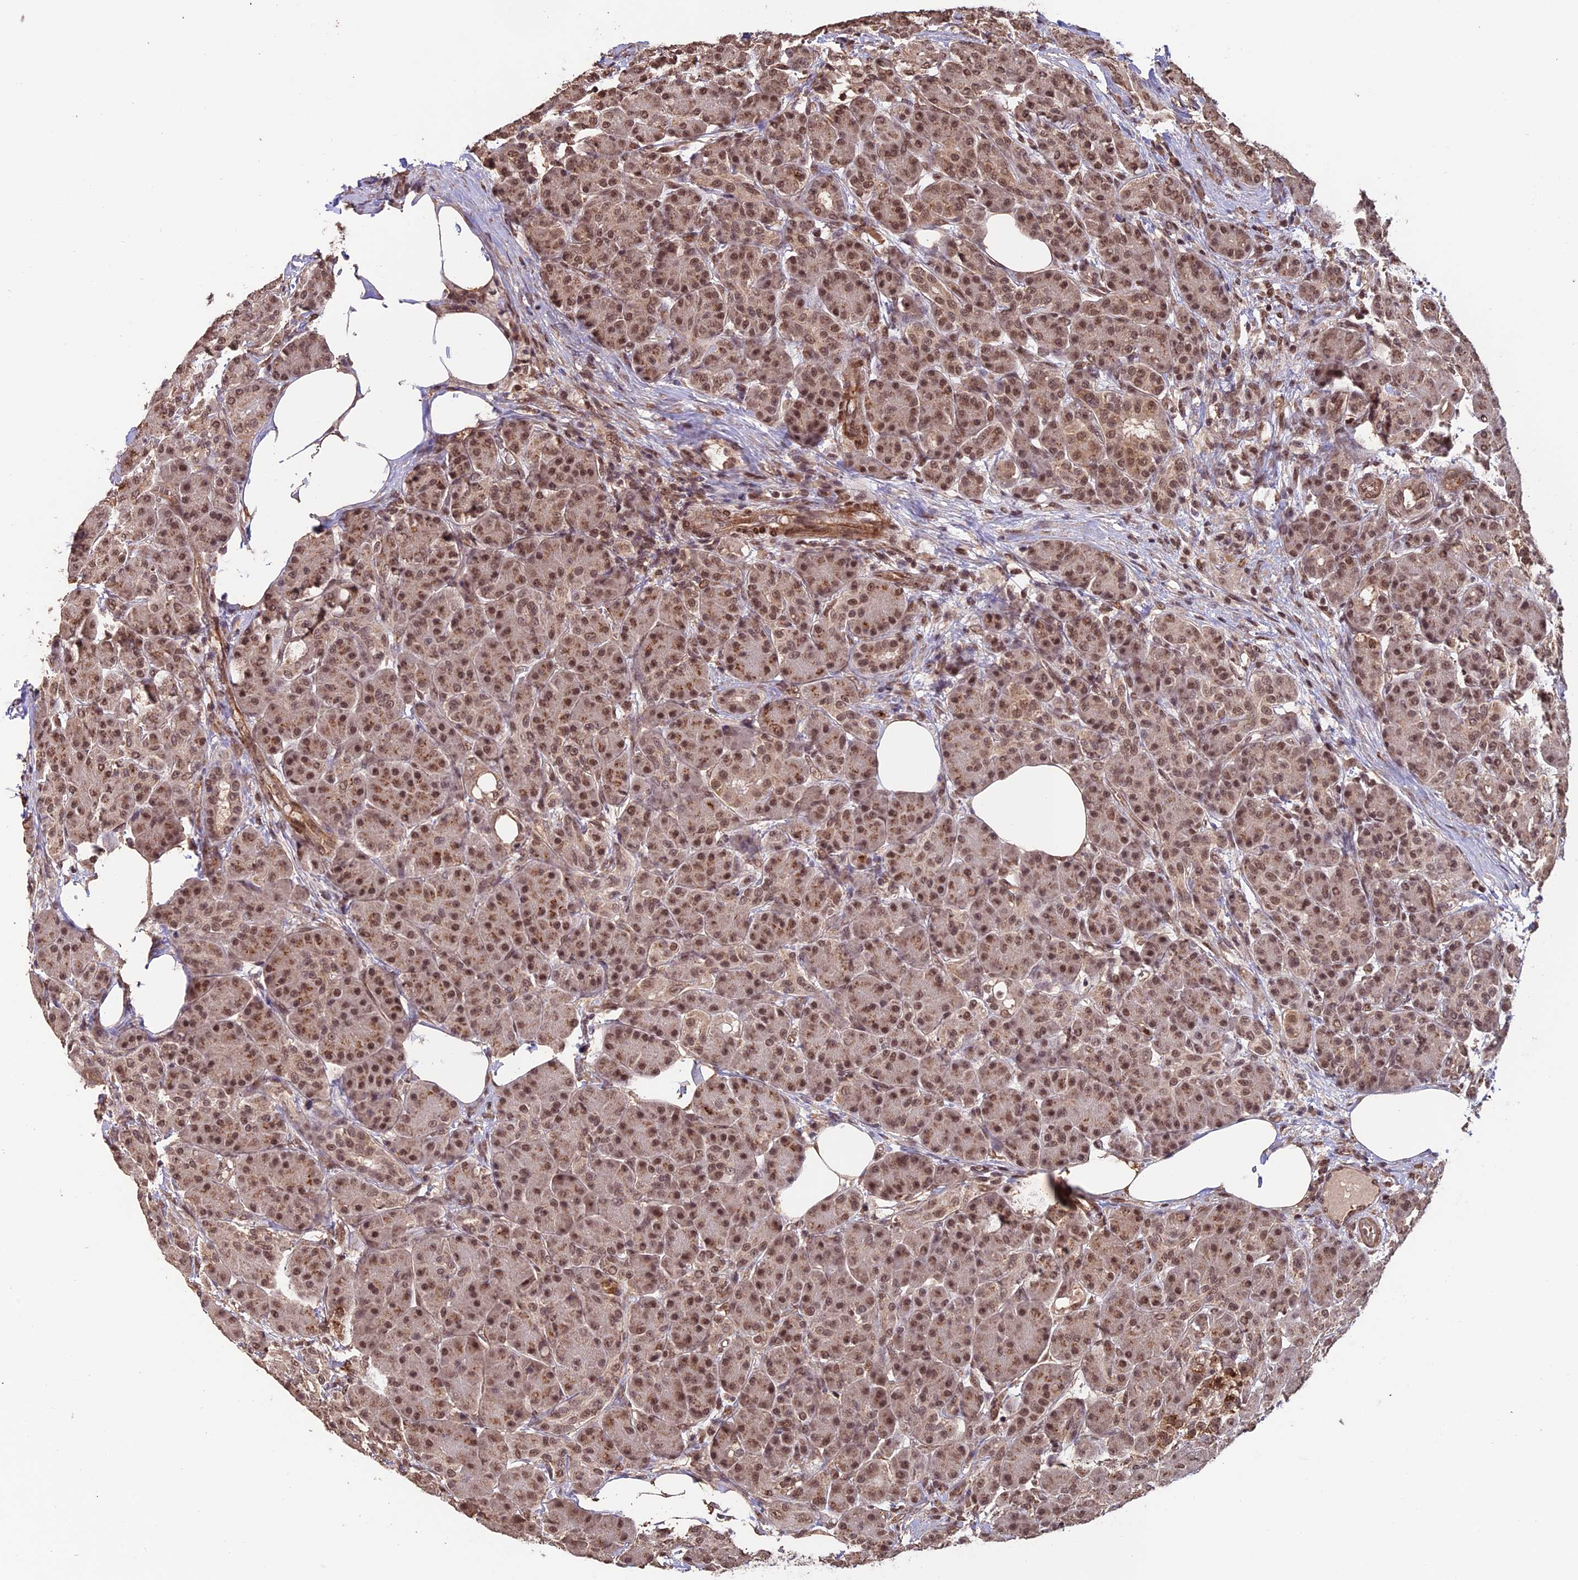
{"staining": {"intensity": "moderate", "quantity": ">75%", "location": "nuclear"}, "tissue": "pancreas", "cell_type": "Exocrine glandular cells", "image_type": "normal", "snomed": [{"axis": "morphology", "description": "Normal tissue, NOS"}, {"axis": "topography", "description": "Pancreas"}], "caption": "Immunohistochemistry (IHC) staining of benign pancreas, which shows medium levels of moderate nuclear staining in approximately >75% of exocrine glandular cells indicating moderate nuclear protein positivity. The staining was performed using DAB (3,3'-diaminobenzidine) (brown) for protein detection and nuclei were counterstained in hematoxylin (blue).", "gene": "CABIN1", "patient": {"sex": "male", "age": 63}}